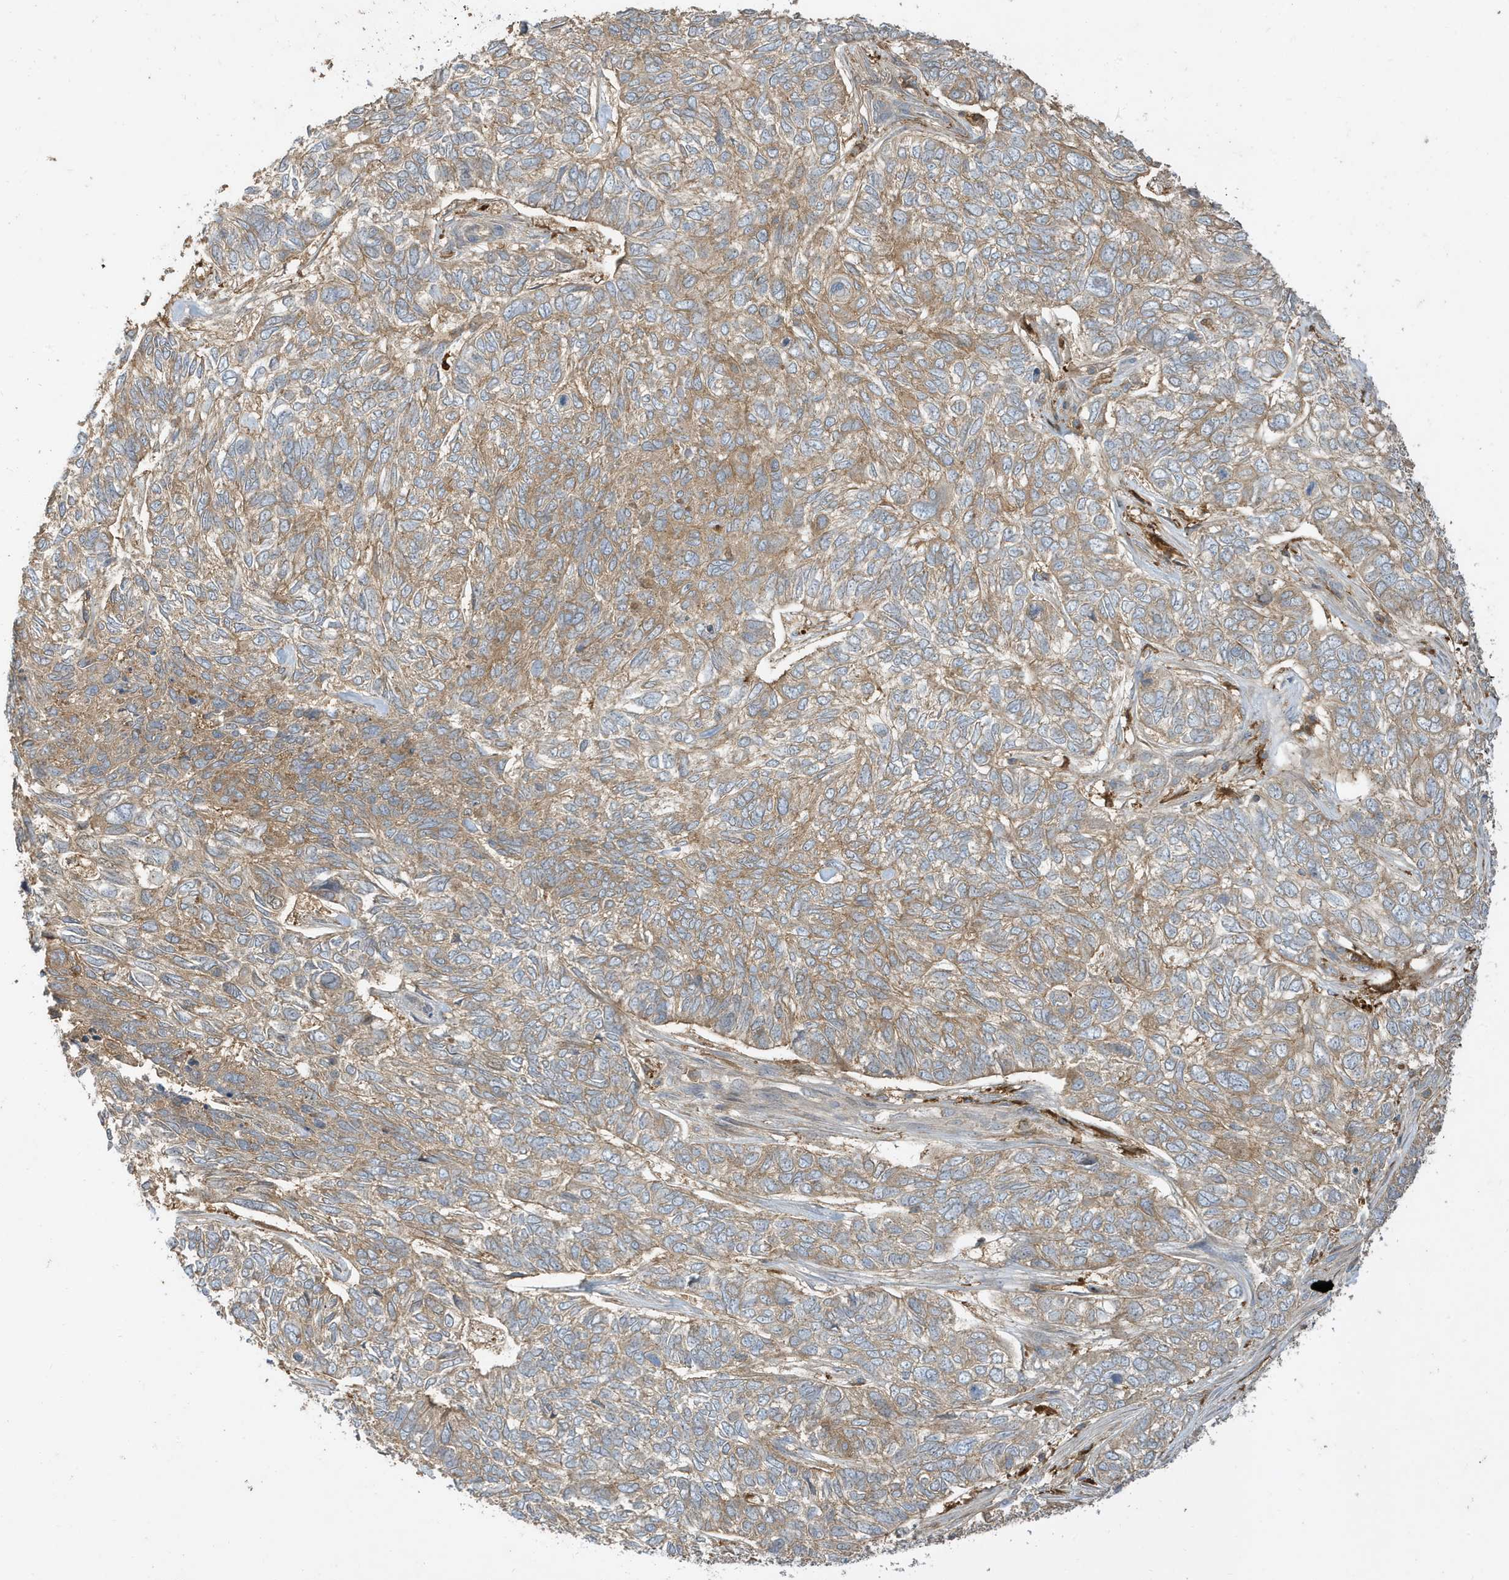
{"staining": {"intensity": "weak", "quantity": ">75%", "location": "cytoplasmic/membranous"}, "tissue": "skin cancer", "cell_type": "Tumor cells", "image_type": "cancer", "snomed": [{"axis": "morphology", "description": "Basal cell carcinoma"}, {"axis": "topography", "description": "Skin"}], "caption": "Protein expression analysis of skin cancer demonstrates weak cytoplasmic/membranous staining in approximately >75% of tumor cells.", "gene": "ABTB1", "patient": {"sex": "female", "age": 65}}